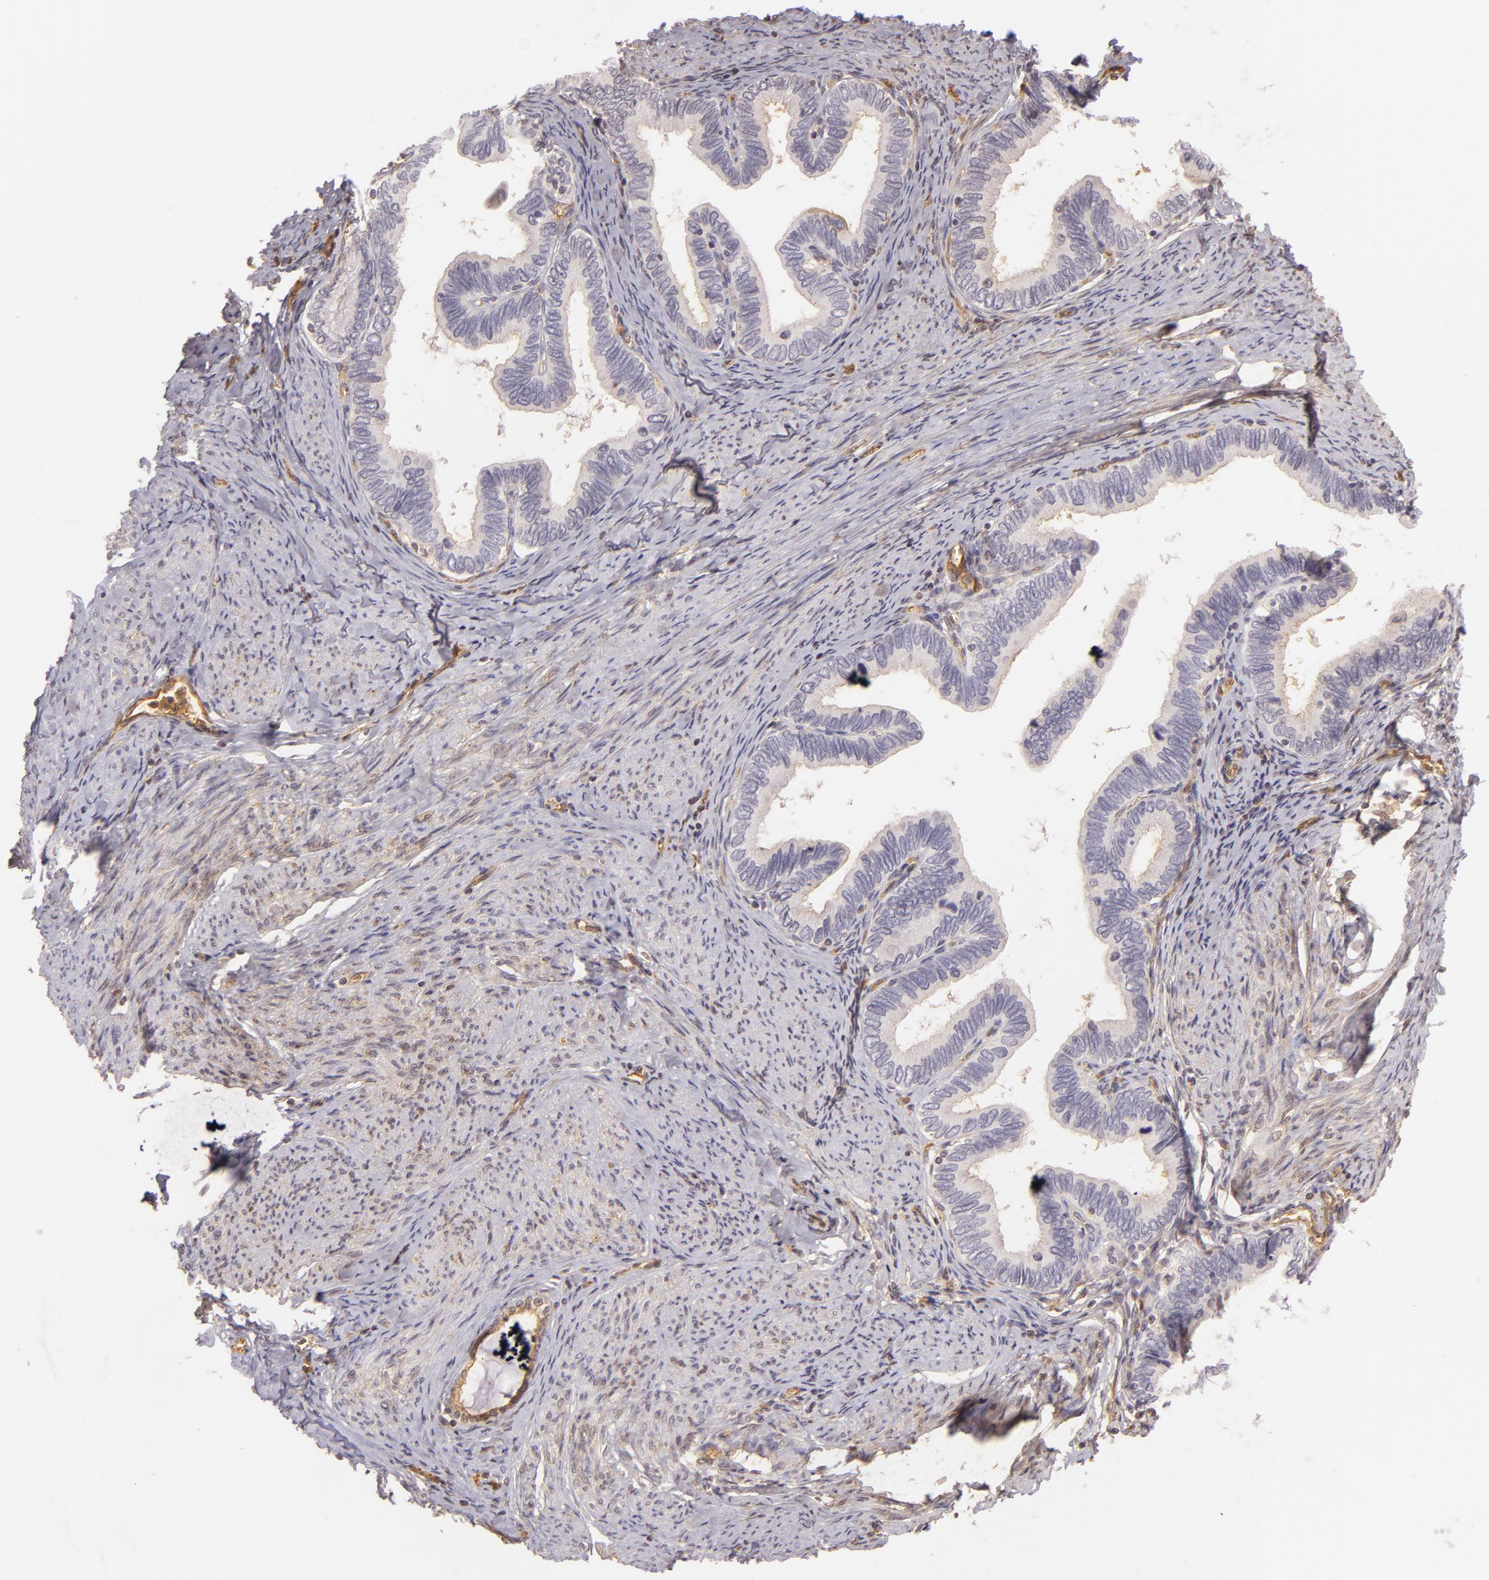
{"staining": {"intensity": "negative", "quantity": "none", "location": "none"}, "tissue": "cervical cancer", "cell_type": "Tumor cells", "image_type": "cancer", "snomed": [{"axis": "morphology", "description": "Adenocarcinoma, NOS"}, {"axis": "topography", "description": "Cervix"}], "caption": "Cervical cancer (adenocarcinoma) stained for a protein using immunohistochemistry exhibits no positivity tumor cells.", "gene": "CD59", "patient": {"sex": "female", "age": 49}}